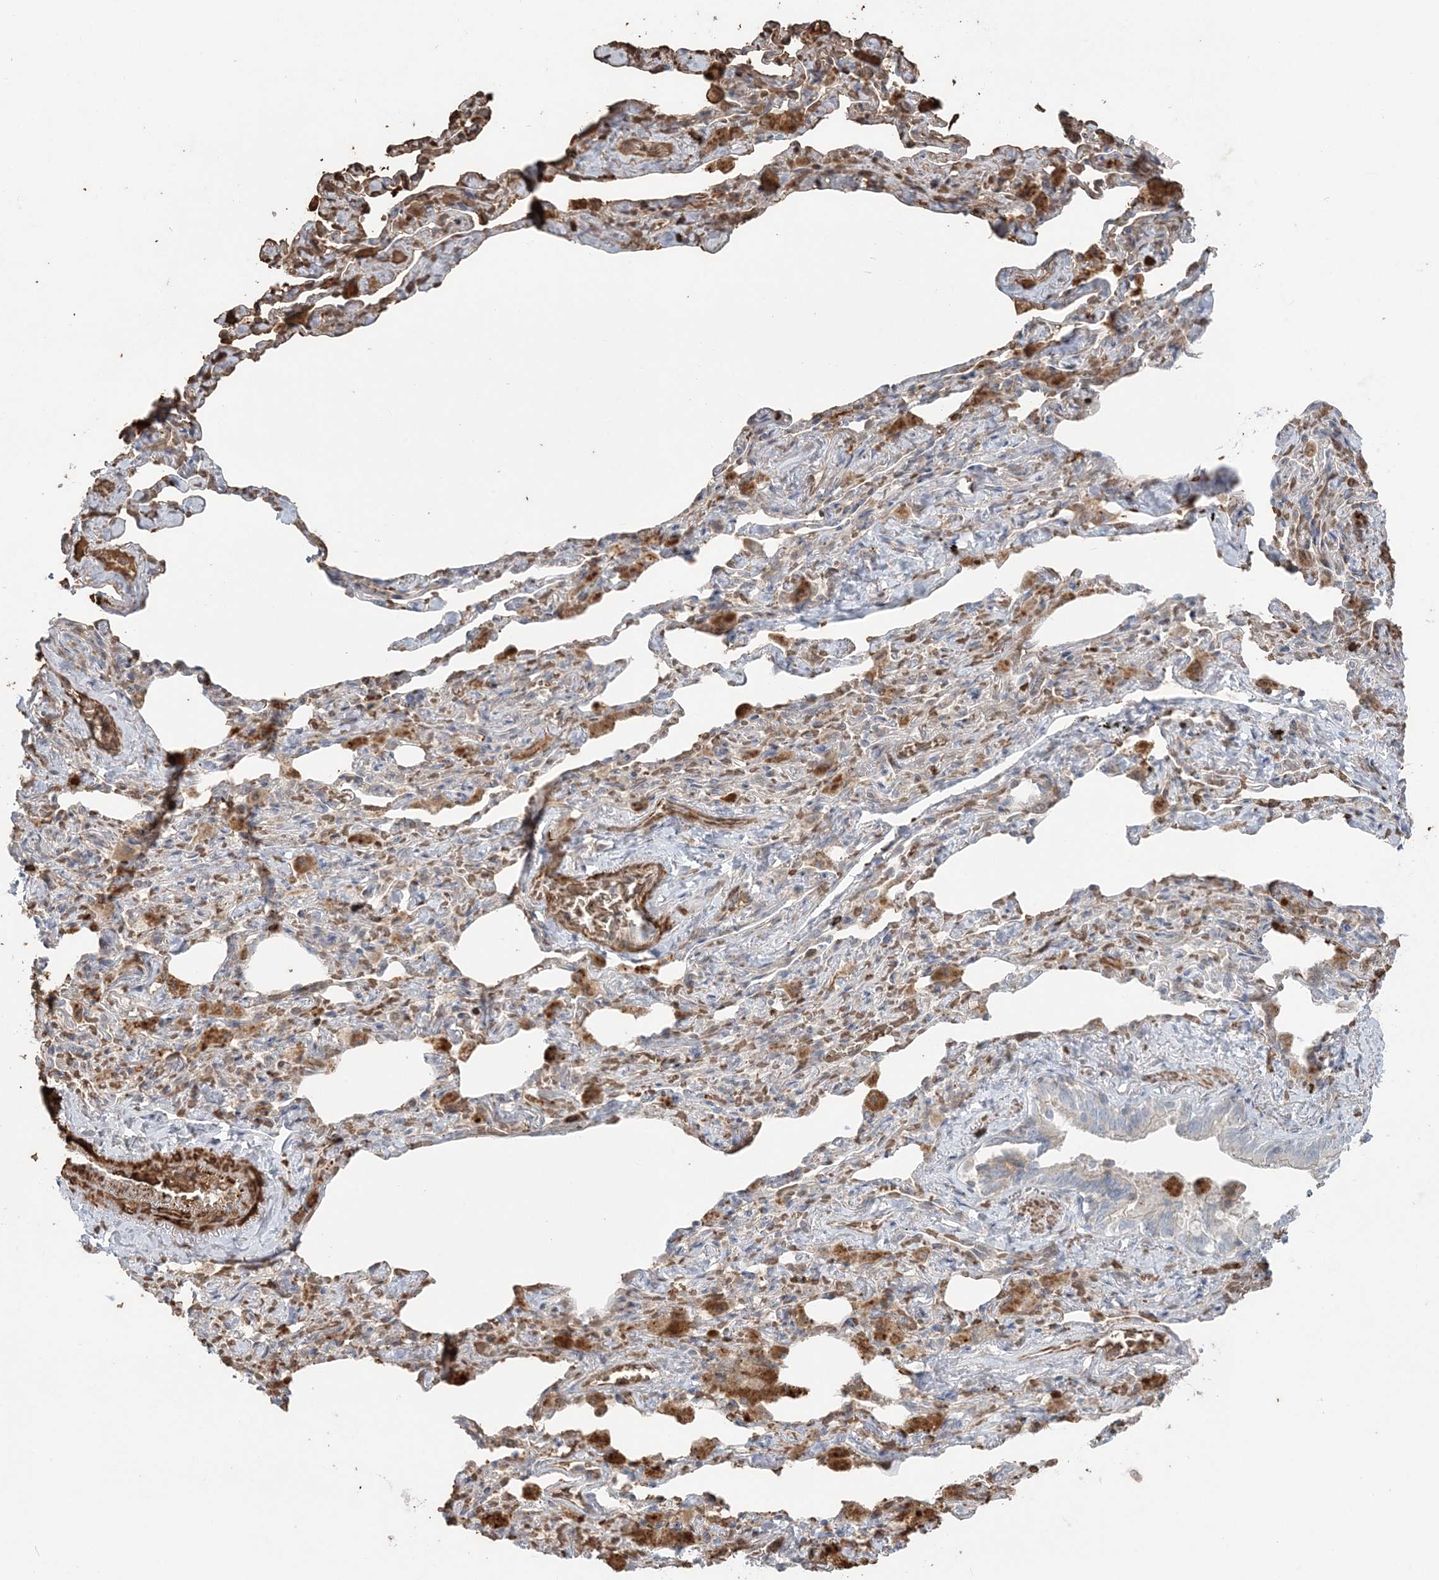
{"staining": {"intensity": "negative", "quantity": "none", "location": "none"}, "tissue": "lung cancer", "cell_type": "Tumor cells", "image_type": "cancer", "snomed": [{"axis": "morphology", "description": "Adenocarcinoma, NOS"}, {"axis": "topography", "description": "Lung"}], "caption": "An image of human adenocarcinoma (lung) is negative for staining in tumor cells. The staining was performed using DAB (3,3'-diaminobenzidine) to visualize the protein expression in brown, while the nuclei were stained in blue with hematoxylin (Magnification: 20x).", "gene": "SERINC1", "patient": {"sex": "female", "age": 51}}